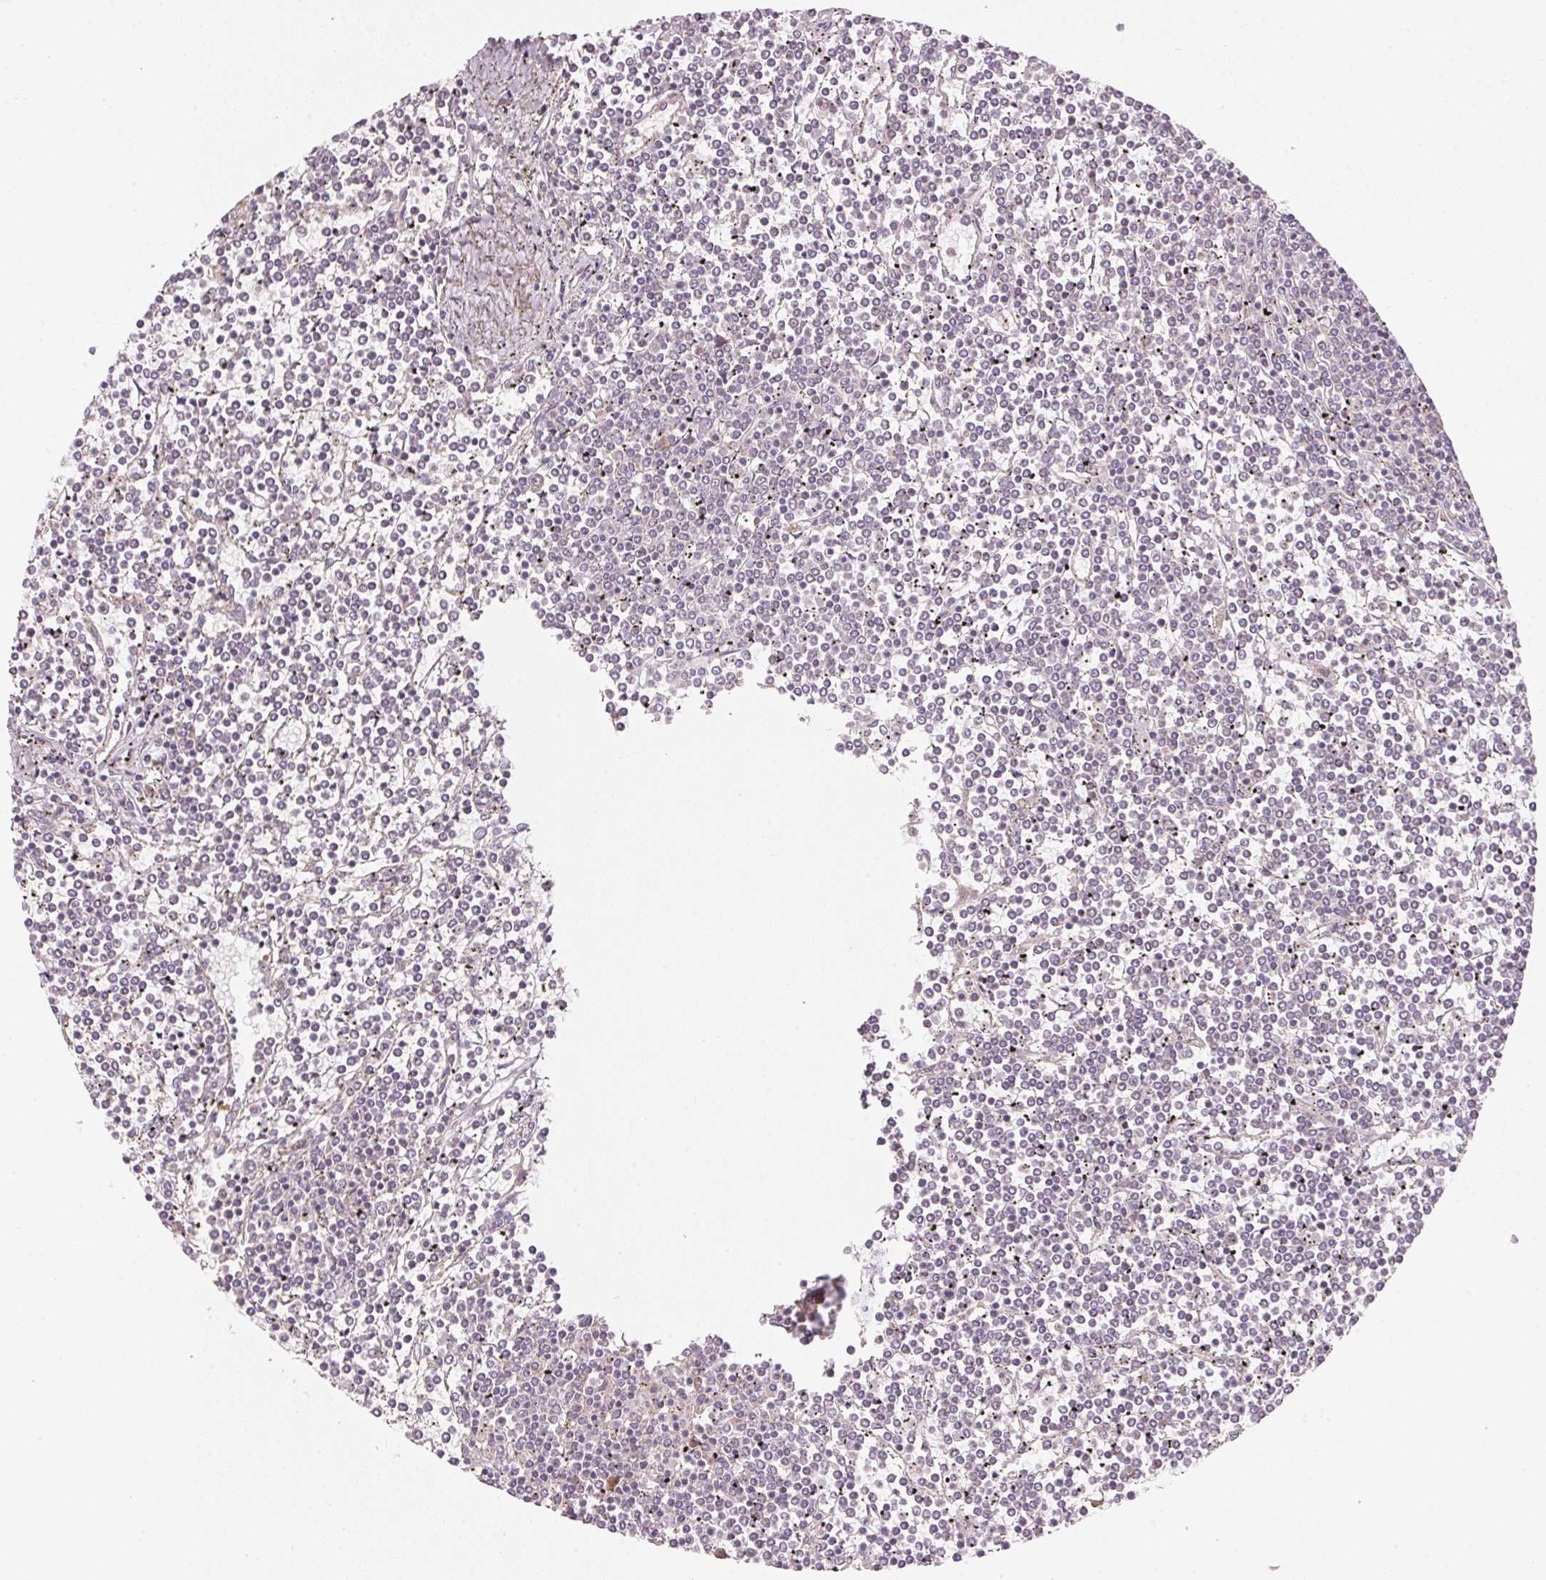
{"staining": {"intensity": "negative", "quantity": "none", "location": "none"}, "tissue": "lymphoma", "cell_type": "Tumor cells", "image_type": "cancer", "snomed": [{"axis": "morphology", "description": "Malignant lymphoma, non-Hodgkin's type, Low grade"}, {"axis": "topography", "description": "Spleen"}], "caption": "A micrograph of human malignant lymphoma, non-Hodgkin's type (low-grade) is negative for staining in tumor cells.", "gene": "BLOC1S2", "patient": {"sex": "female", "age": 19}}